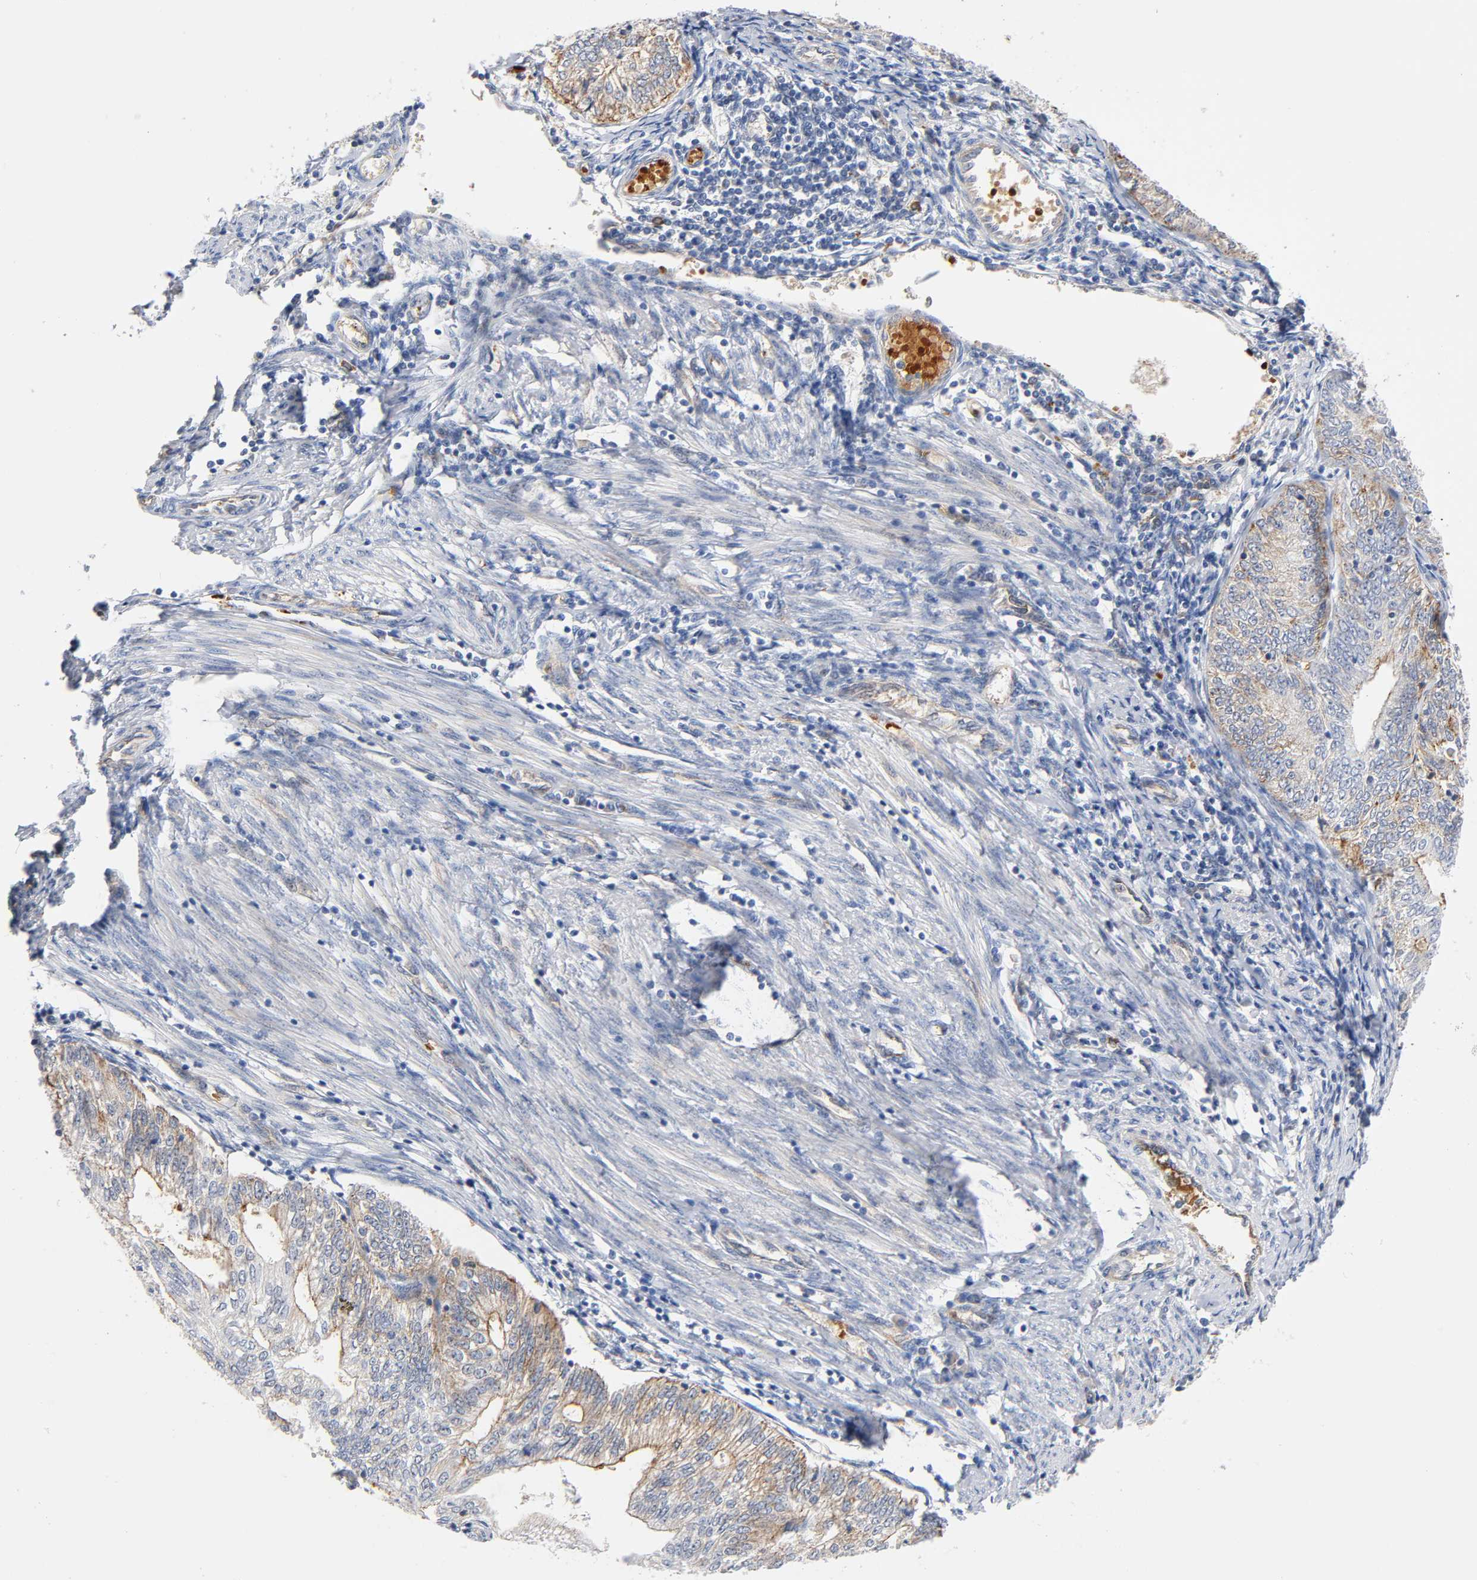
{"staining": {"intensity": "weak", "quantity": "25%-75%", "location": "cytoplasmic/membranous"}, "tissue": "endometrial cancer", "cell_type": "Tumor cells", "image_type": "cancer", "snomed": [{"axis": "morphology", "description": "Adenocarcinoma, NOS"}, {"axis": "topography", "description": "Endometrium"}], "caption": "Immunohistochemistry of human endometrial cancer displays low levels of weak cytoplasmic/membranous staining in approximately 25%-75% of tumor cells.", "gene": "CD2AP", "patient": {"sex": "female", "age": 69}}